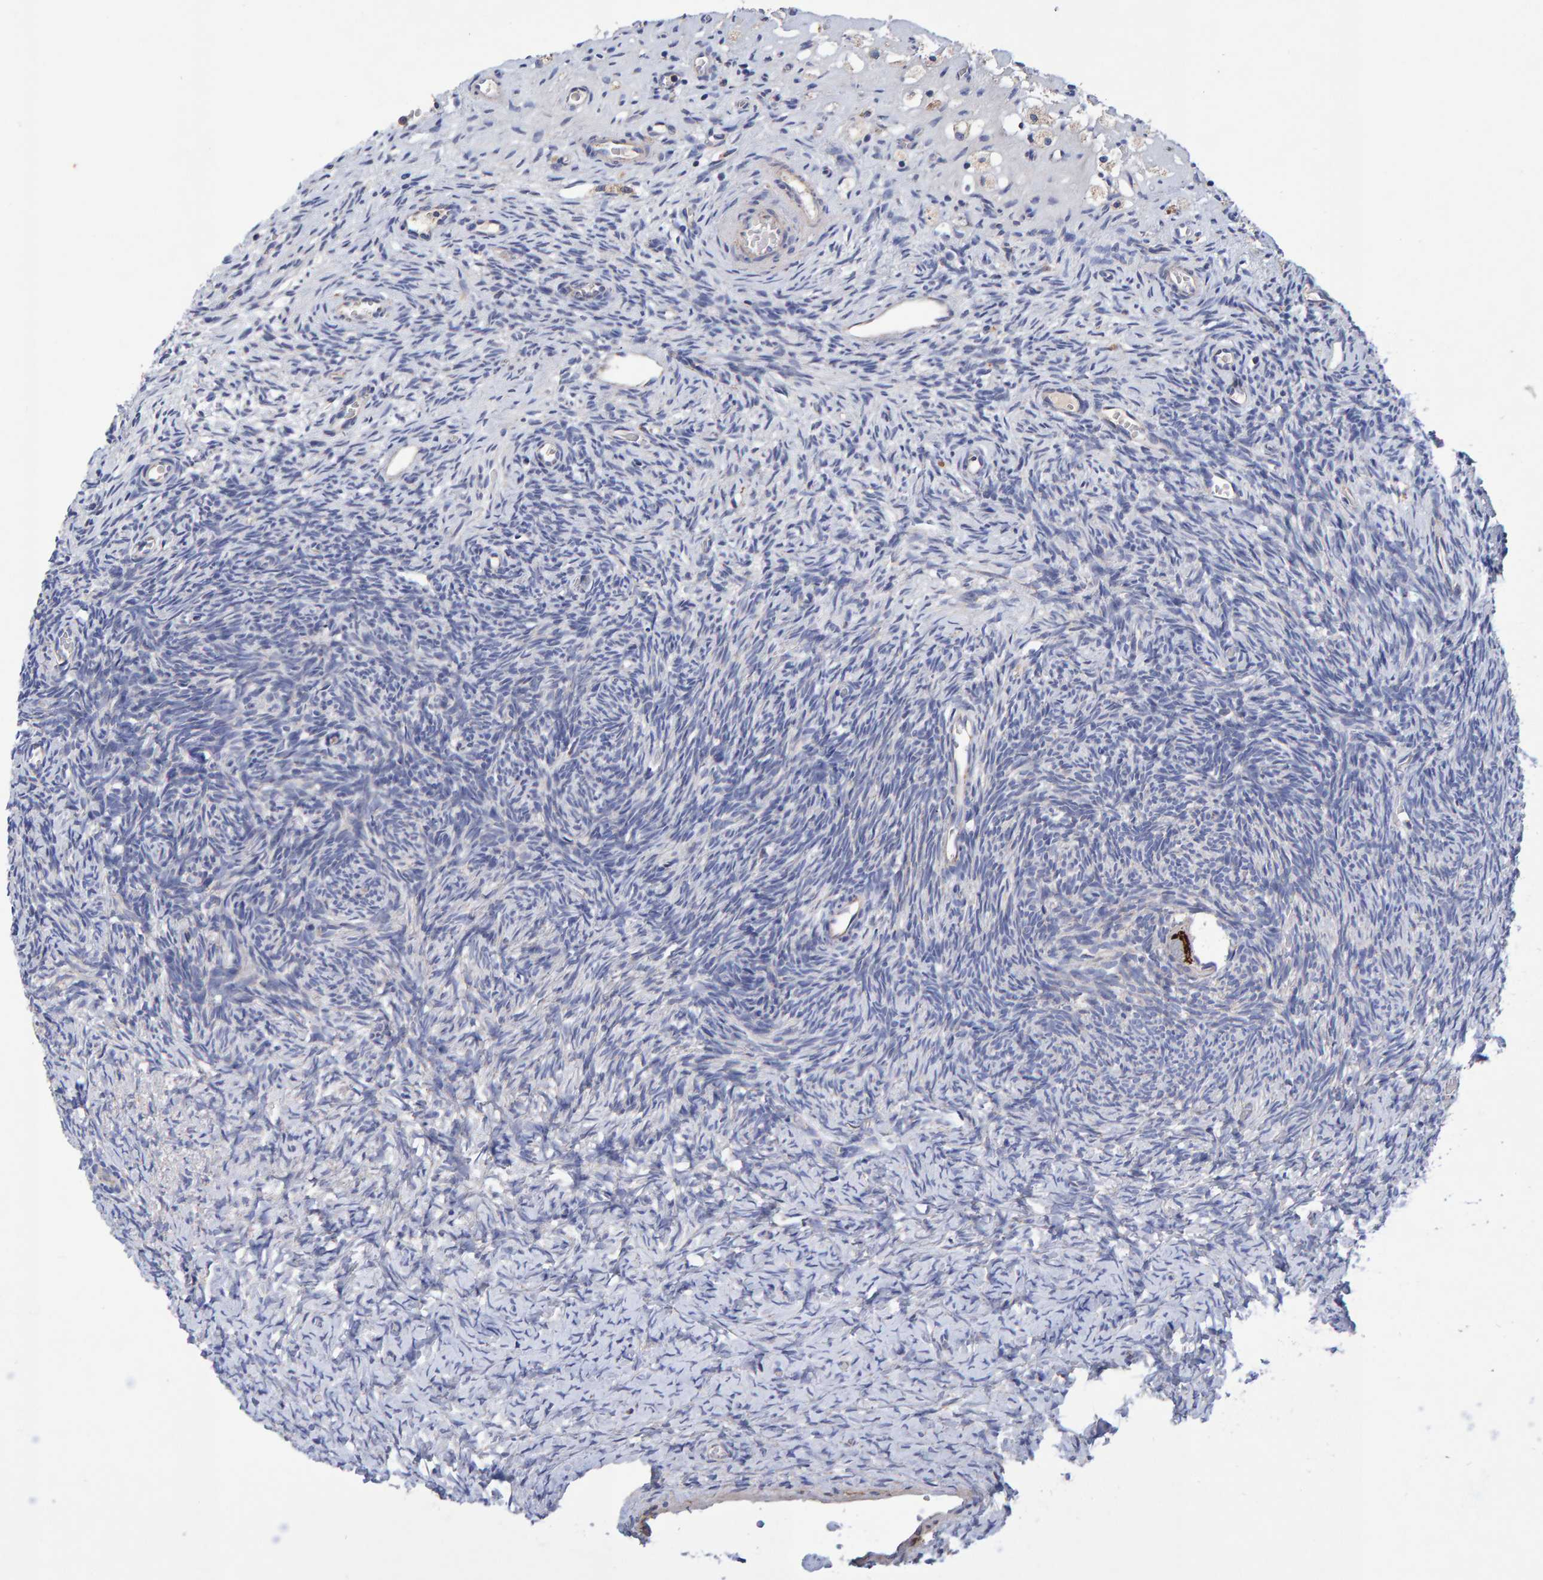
{"staining": {"intensity": "strong", "quantity": ">75%", "location": "cytoplasmic/membranous"}, "tissue": "ovary", "cell_type": "Follicle cells", "image_type": "normal", "snomed": [{"axis": "morphology", "description": "Normal tissue, NOS"}, {"axis": "topography", "description": "Ovary"}], "caption": "Ovary was stained to show a protein in brown. There is high levels of strong cytoplasmic/membranous positivity in about >75% of follicle cells. (DAB = brown stain, brightfield microscopy at high magnification).", "gene": "EFR3A", "patient": {"sex": "female", "age": 34}}